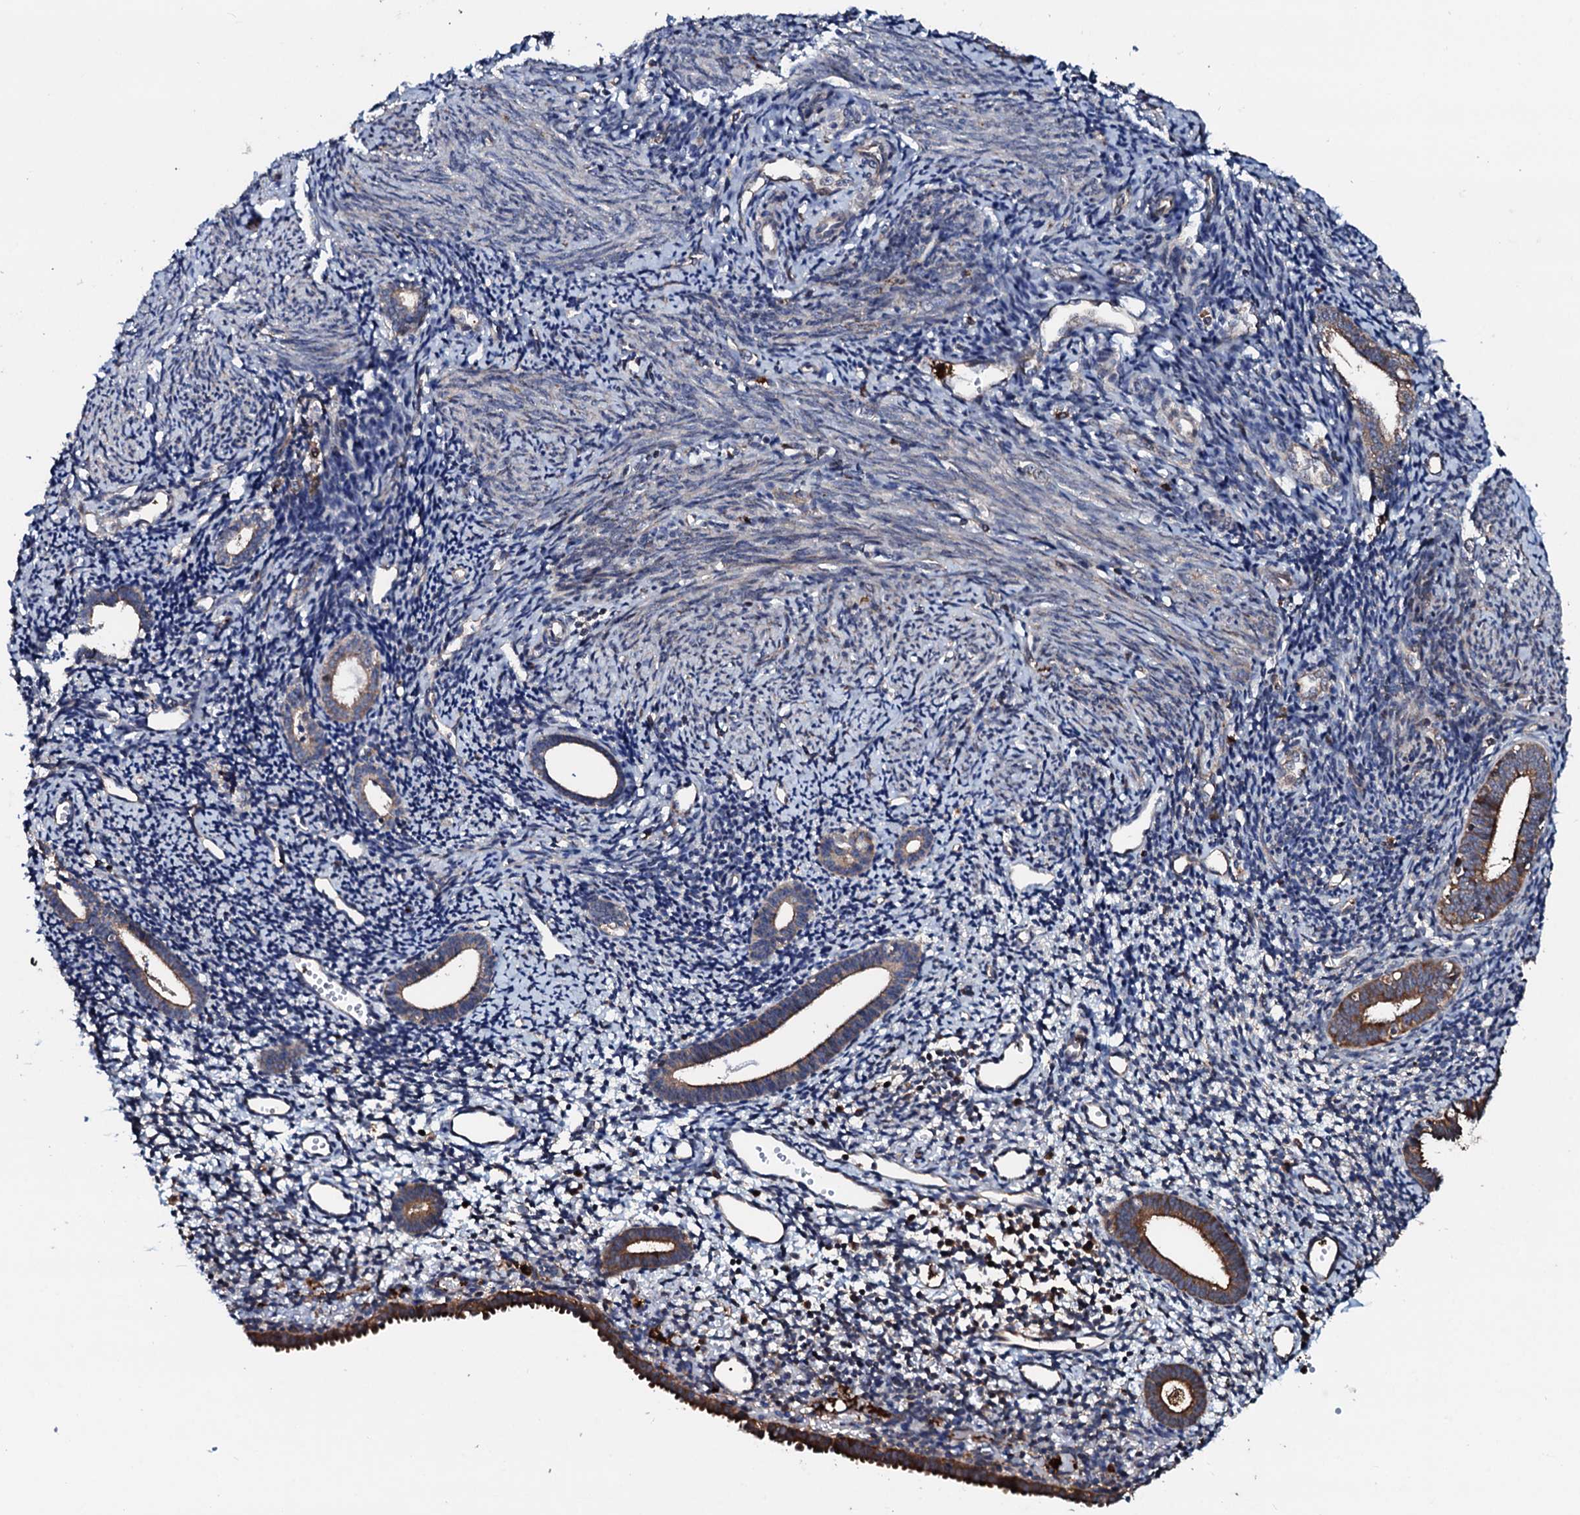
{"staining": {"intensity": "negative", "quantity": "none", "location": "none"}, "tissue": "endometrium", "cell_type": "Cells in endometrial stroma", "image_type": "normal", "snomed": [{"axis": "morphology", "description": "Normal tissue, NOS"}, {"axis": "topography", "description": "Endometrium"}], "caption": "Immunohistochemistry photomicrograph of normal human endometrium stained for a protein (brown), which demonstrates no positivity in cells in endometrial stroma.", "gene": "ENSG00000256591", "patient": {"sex": "female", "age": 56}}